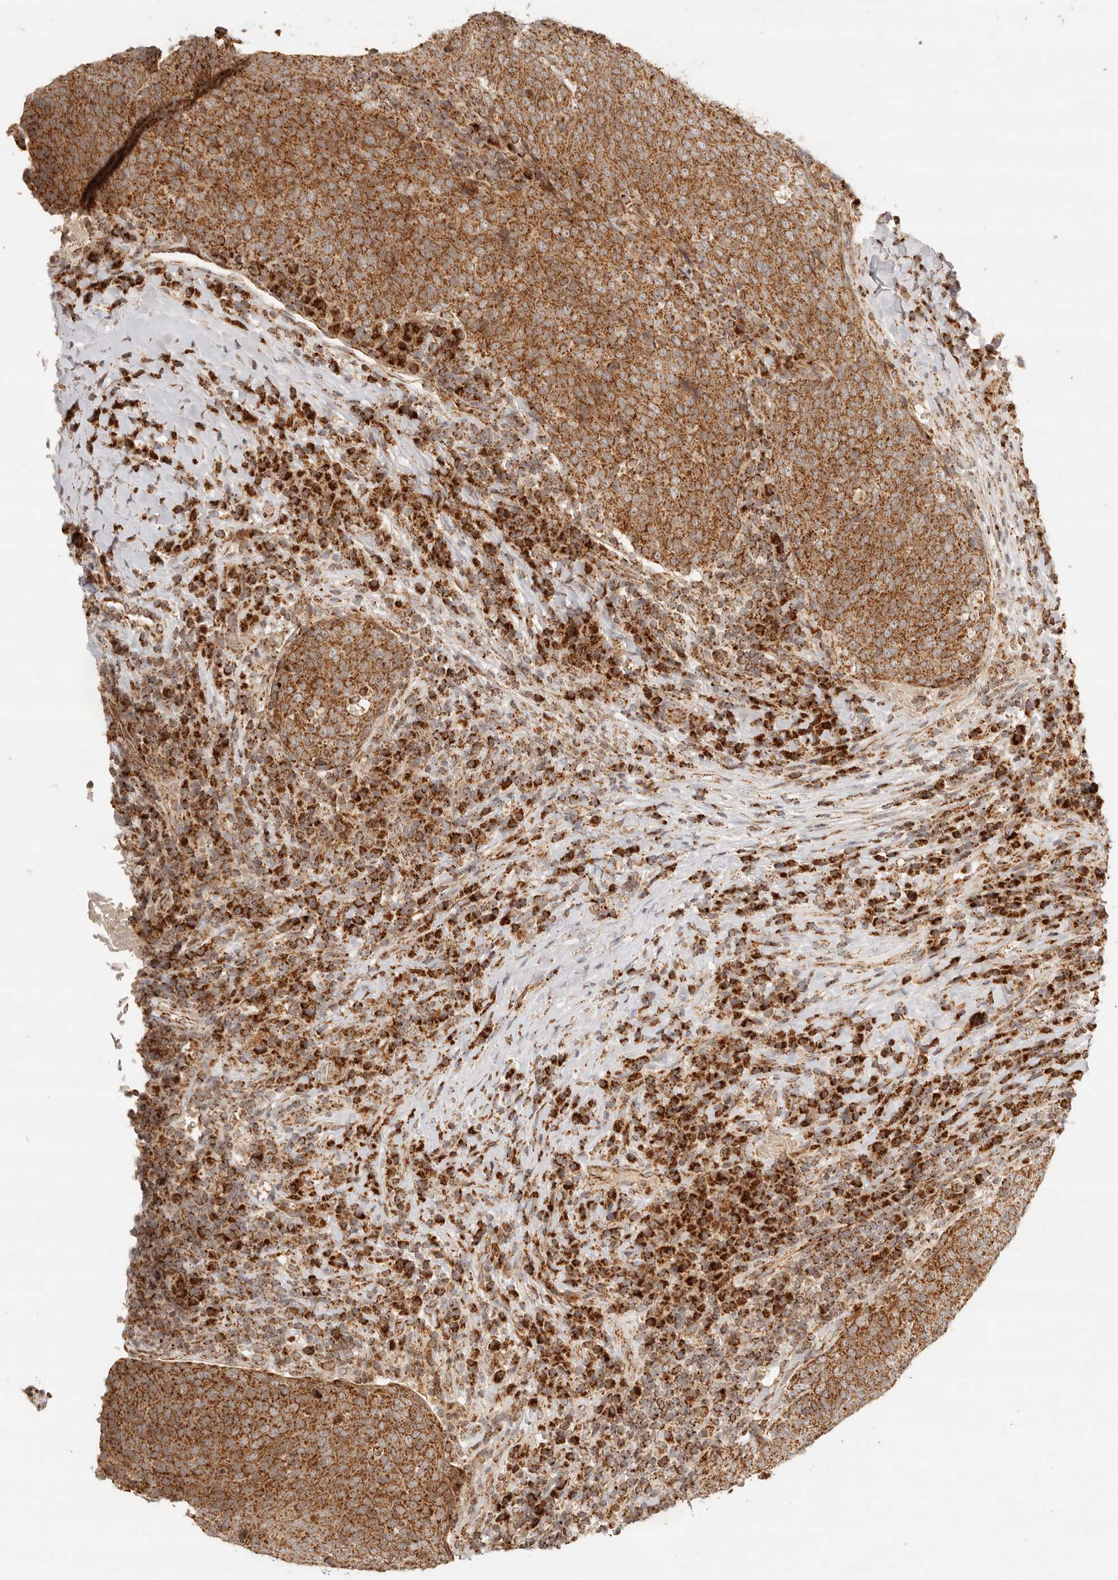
{"staining": {"intensity": "moderate", "quantity": ">75%", "location": "cytoplasmic/membranous"}, "tissue": "head and neck cancer", "cell_type": "Tumor cells", "image_type": "cancer", "snomed": [{"axis": "morphology", "description": "Squamous cell carcinoma, NOS"}, {"axis": "morphology", "description": "Squamous cell carcinoma, metastatic, NOS"}, {"axis": "topography", "description": "Lymph node"}, {"axis": "topography", "description": "Head-Neck"}], "caption": "DAB (3,3'-diaminobenzidine) immunohistochemical staining of human head and neck metastatic squamous cell carcinoma reveals moderate cytoplasmic/membranous protein positivity in approximately >75% of tumor cells. The protein is stained brown, and the nuclei are stained in blue (DAB (3,3'-diaminobenzidine) IHC with brightfield microscopy, high magnification).", "gene": "MRPL55", "patient": {"sex": "male", "age": 62}}